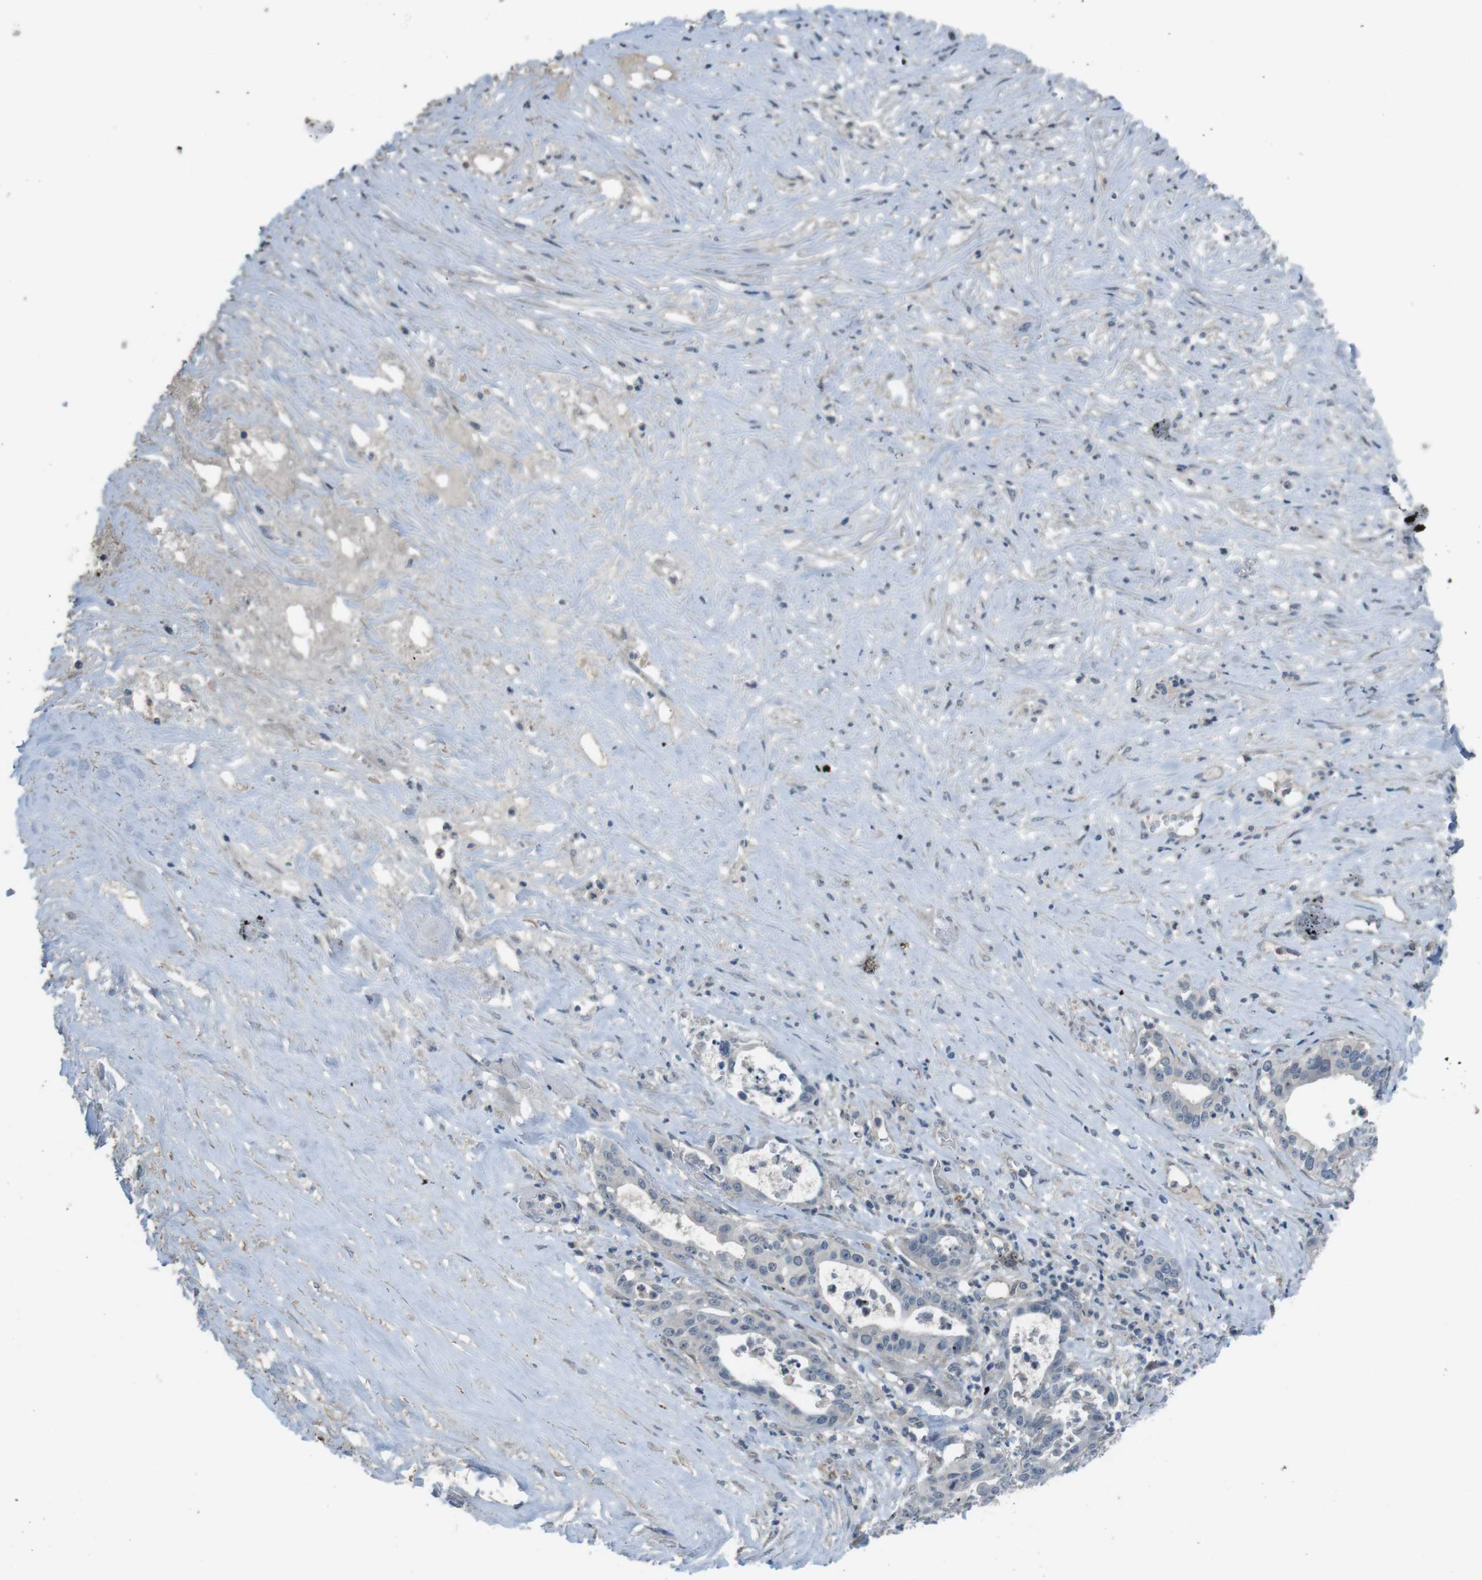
{"staining": {"intensity": "negative", "quantity": "none", "location": "none"}, "tissue": "liver cancer", "cell_type": "Tumor cells", "image_type": "cancer", "snomed": [{"axis": "morphology", "description": "Cholangiocarcinoma"}, {"axis": "topography", "description": "Liver"}], "caption": "Liver cancer stained for a protein using immunohistochemistry (IHC) exhibits no expression tumor cells.", "gene": "ANK2", "patient": {"sex": "female", "age": 61}}